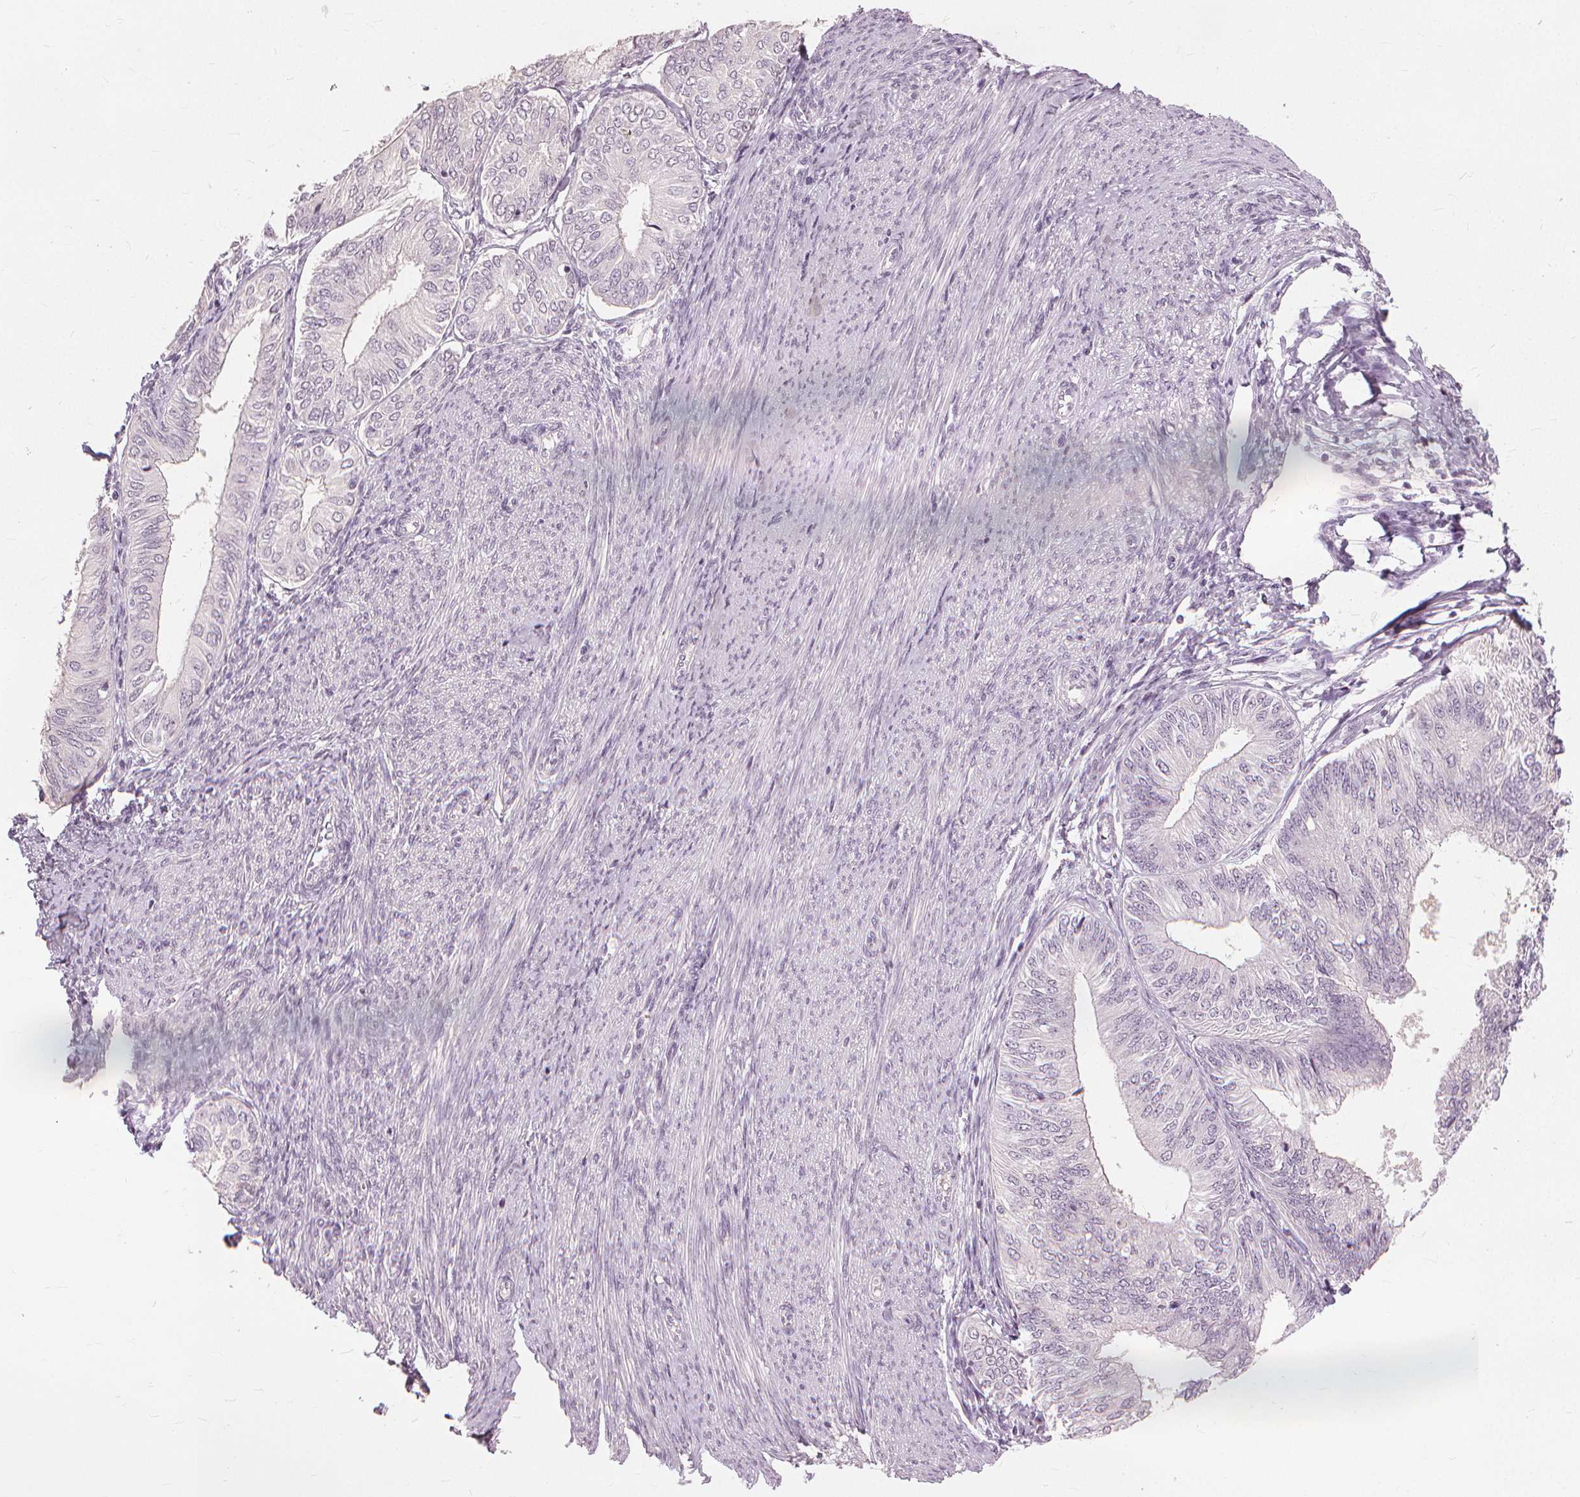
{"staining": {"intensity": "negative", "quantity": "none", "location": "none"}, "tissue": "endometrial cancer", "cell_type": "Tumor cells", "image_type": "cancer", "snomed": [{"axis": "morphology", "description": "Adenocarcinoma, NOS"}, {"axis": "topography", "description": "Endometrium"}], "caption": "Immunohistochemistry (IHC) micrograph of neoplastic tissue: human endometrial adenocarcinoma stained with DAB demonstrates no significant protein staining in tumor cells. (DAB (3,3'-diaminobenzidine) immunohistochemistry (IHC) visualized using brightfield microscopy, high magnification).", "gene": "SFTPD", "patient": {"sex": "female", "age": 58}}